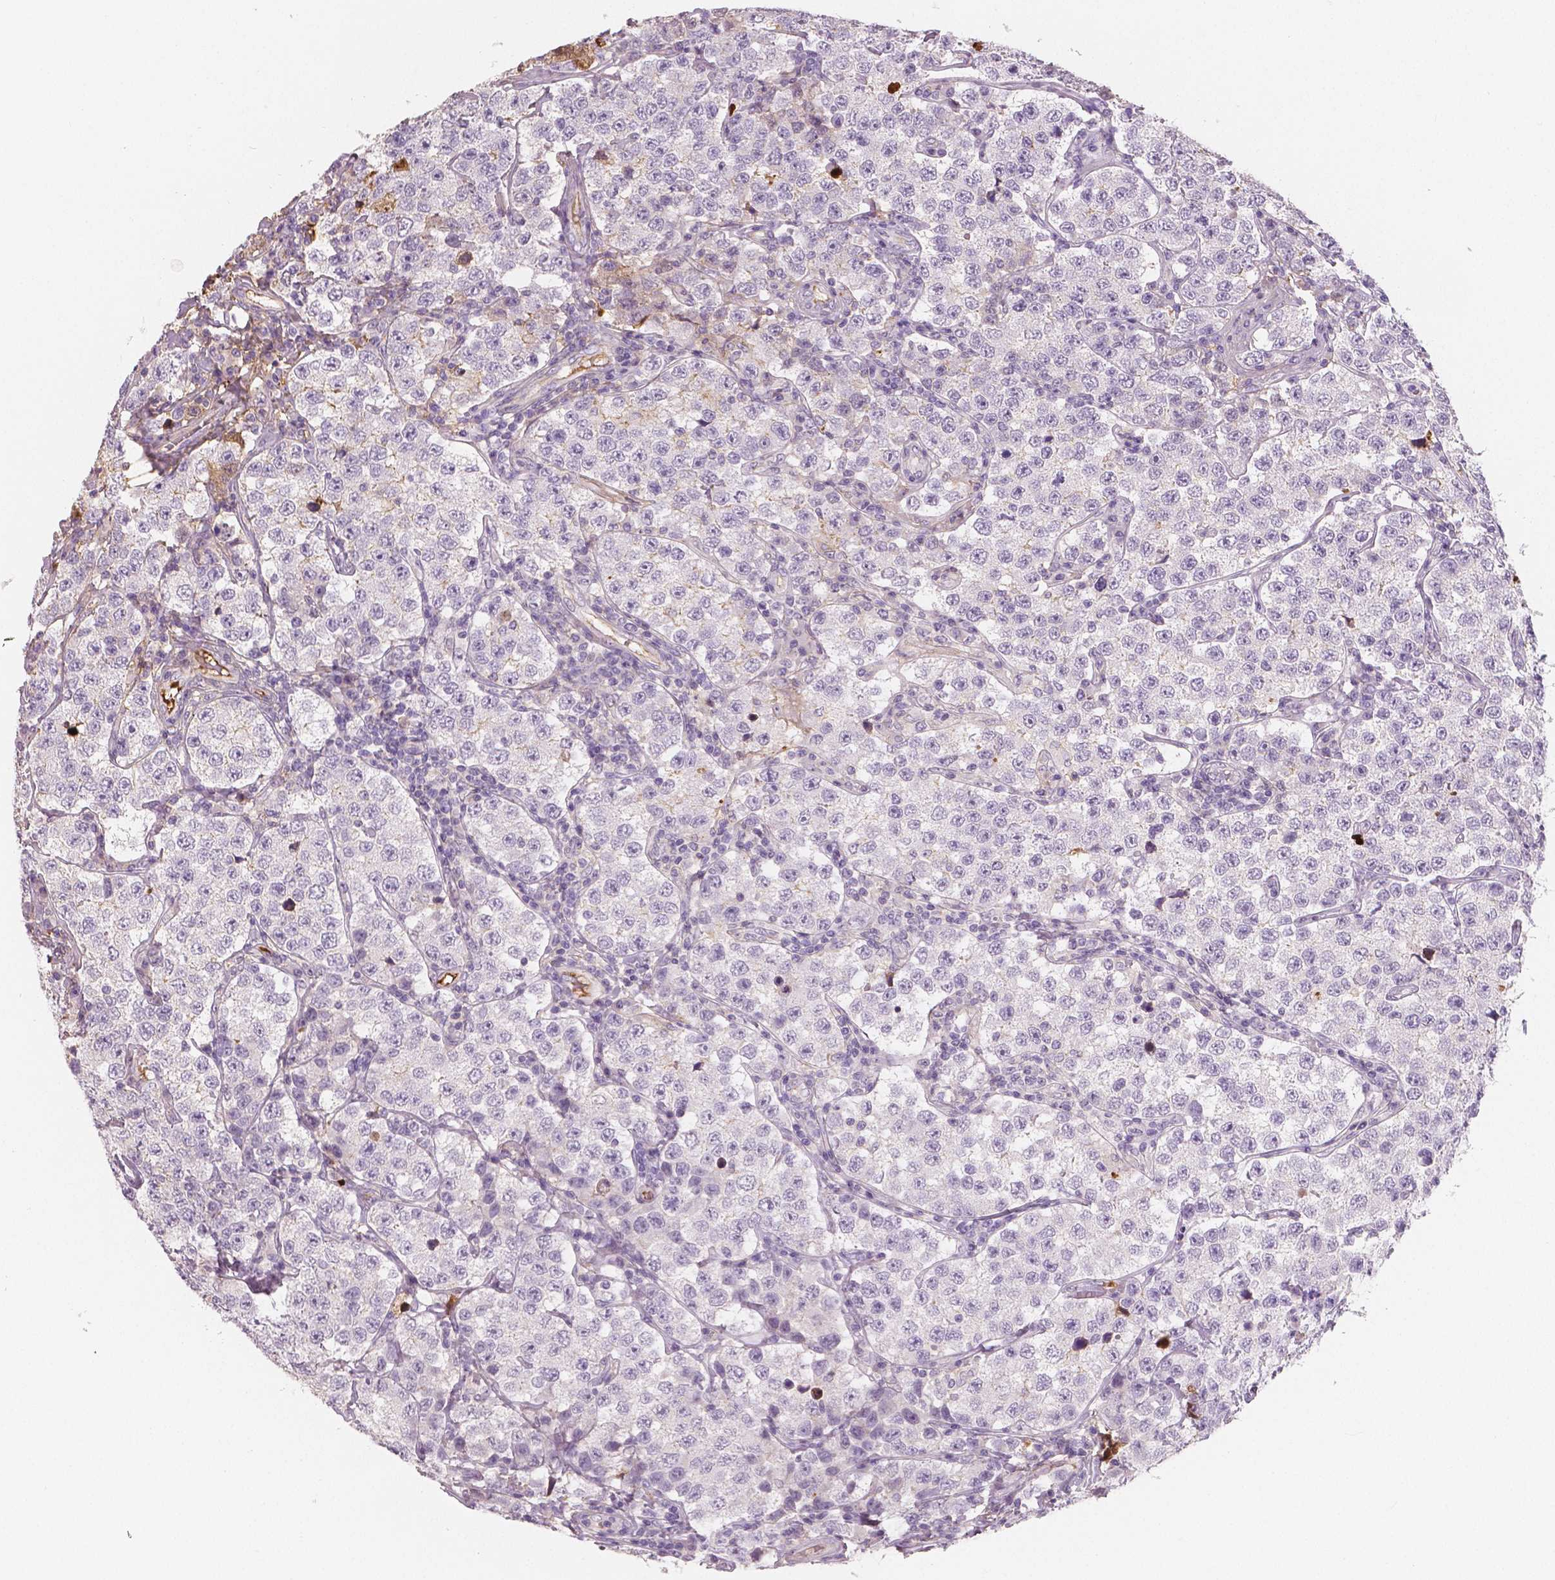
{"staining": {"intensity": "negative", "quantity": "none", "location": "none"}, "tissue": "testis cancer", "cell_type": "Tumor cells", "image_type": "cancer", "snomed": [{"axis": "morphology", "description": "Seminoma, NOS"}, {"axis": "topography", "description": "Testis"}], "caption": "Protein analysis of testis cancer (seminoma) demonstrates no significant expression in tumor cells. (DAB (3,3'-diaminobenzidine) immunohistochemistry visualized using brightfield microscopy, high magnification).", "gene": "APOA4", "patient": {"sex": "male", "age": 34}}